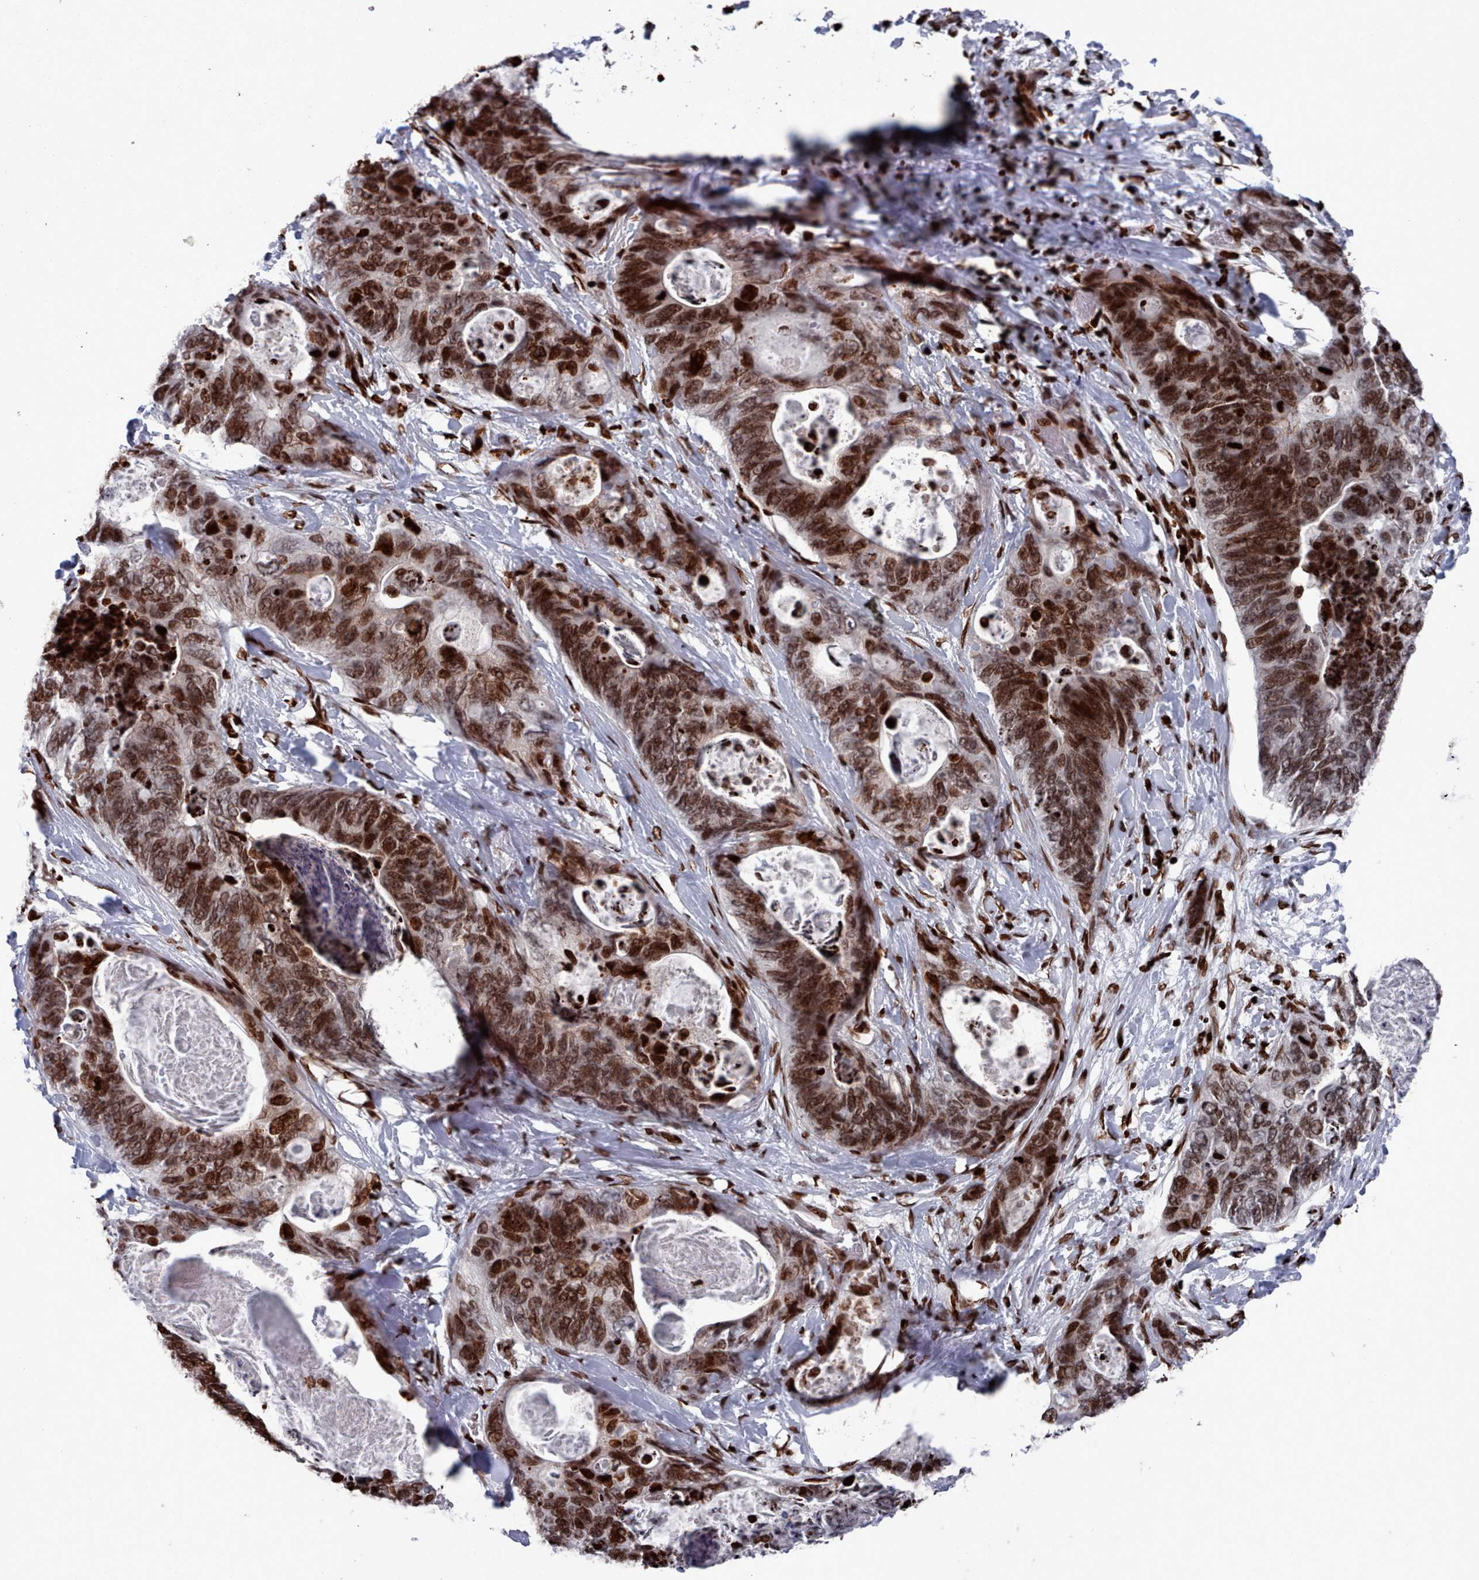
{"staining": {"intensity": "strong", "quantity": ">75%", "location": "nuclear"}, "tissue": "stomach cancer", "cell_type": "Tumor cells", "image_type": "cancer", "snomed": [{"axis": "morphology", "description": "Adenocarcinoma, NOS"}, {"axis": "topography", "description": "Stomach"}], "caption": "A micrograph of stomach cancer (adenocarcinoma) stained for a protein displays strong nuclear brown staining in tumor cells. (brown staining indicates protein expression, while blue staining denotes nuclei).", "gene": "PCDHB12", "patient": {"sex": "female", "age": 89}}